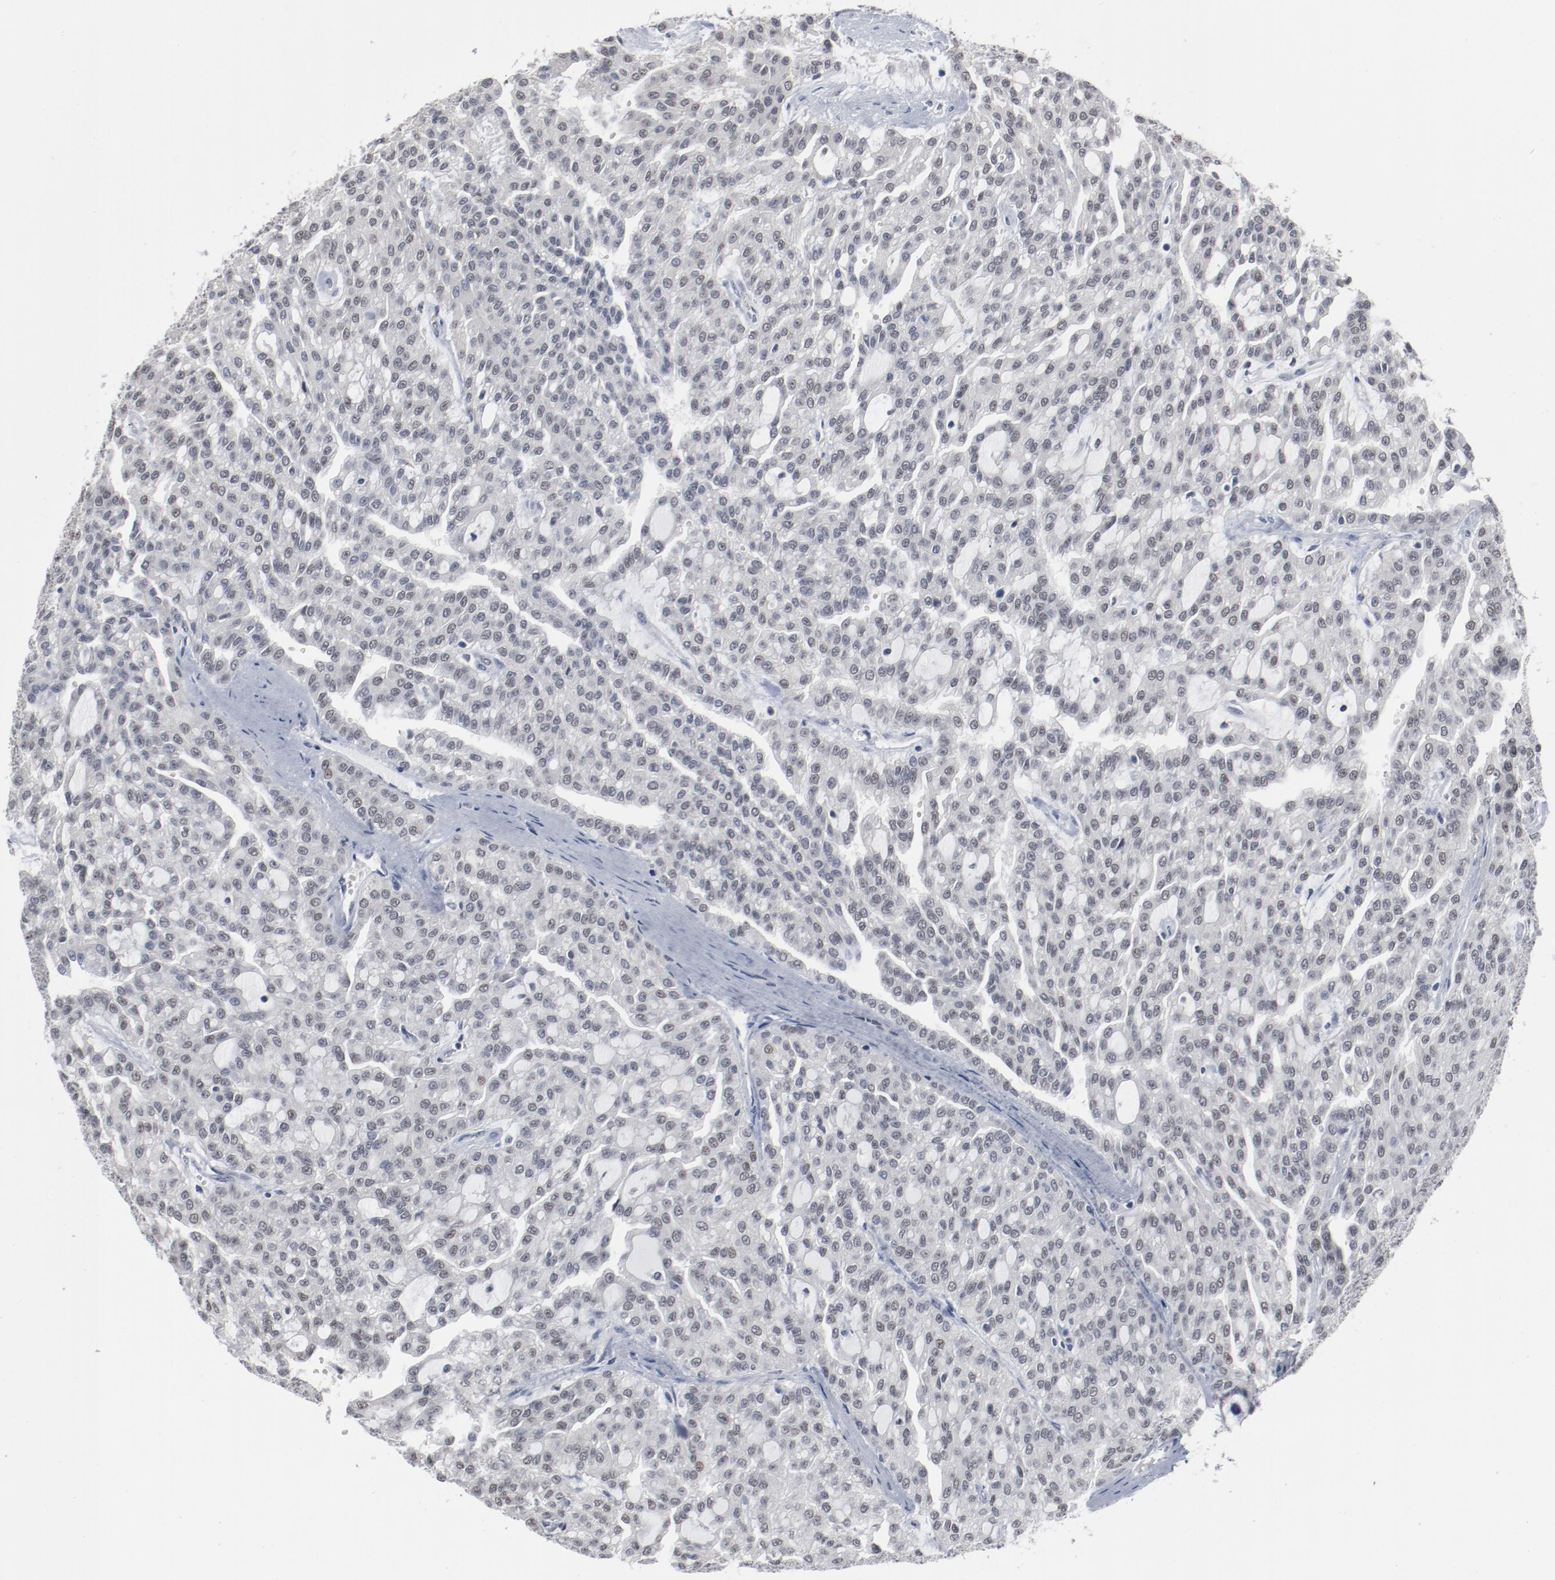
{"staining": {"intensity": "negative", "quantity": "none", "location": "none"}, "tissue": "renal cancer", "cell_type": "Tumor cells", "image_type": "cancer", "snomed": [{"axis": "morphology", "description": "Adenocarcinoma, NOS"}, {"axis": "topography", "description": "Kidney"}], "caption": "An immunohistochemistry photomicrograph of renal adenocarcinoma is shown. There is no staining in tumor cells of renal adenocarcinoma.", "gene": "FOXN2", "patient": {"sex": "male", "age": 63}}